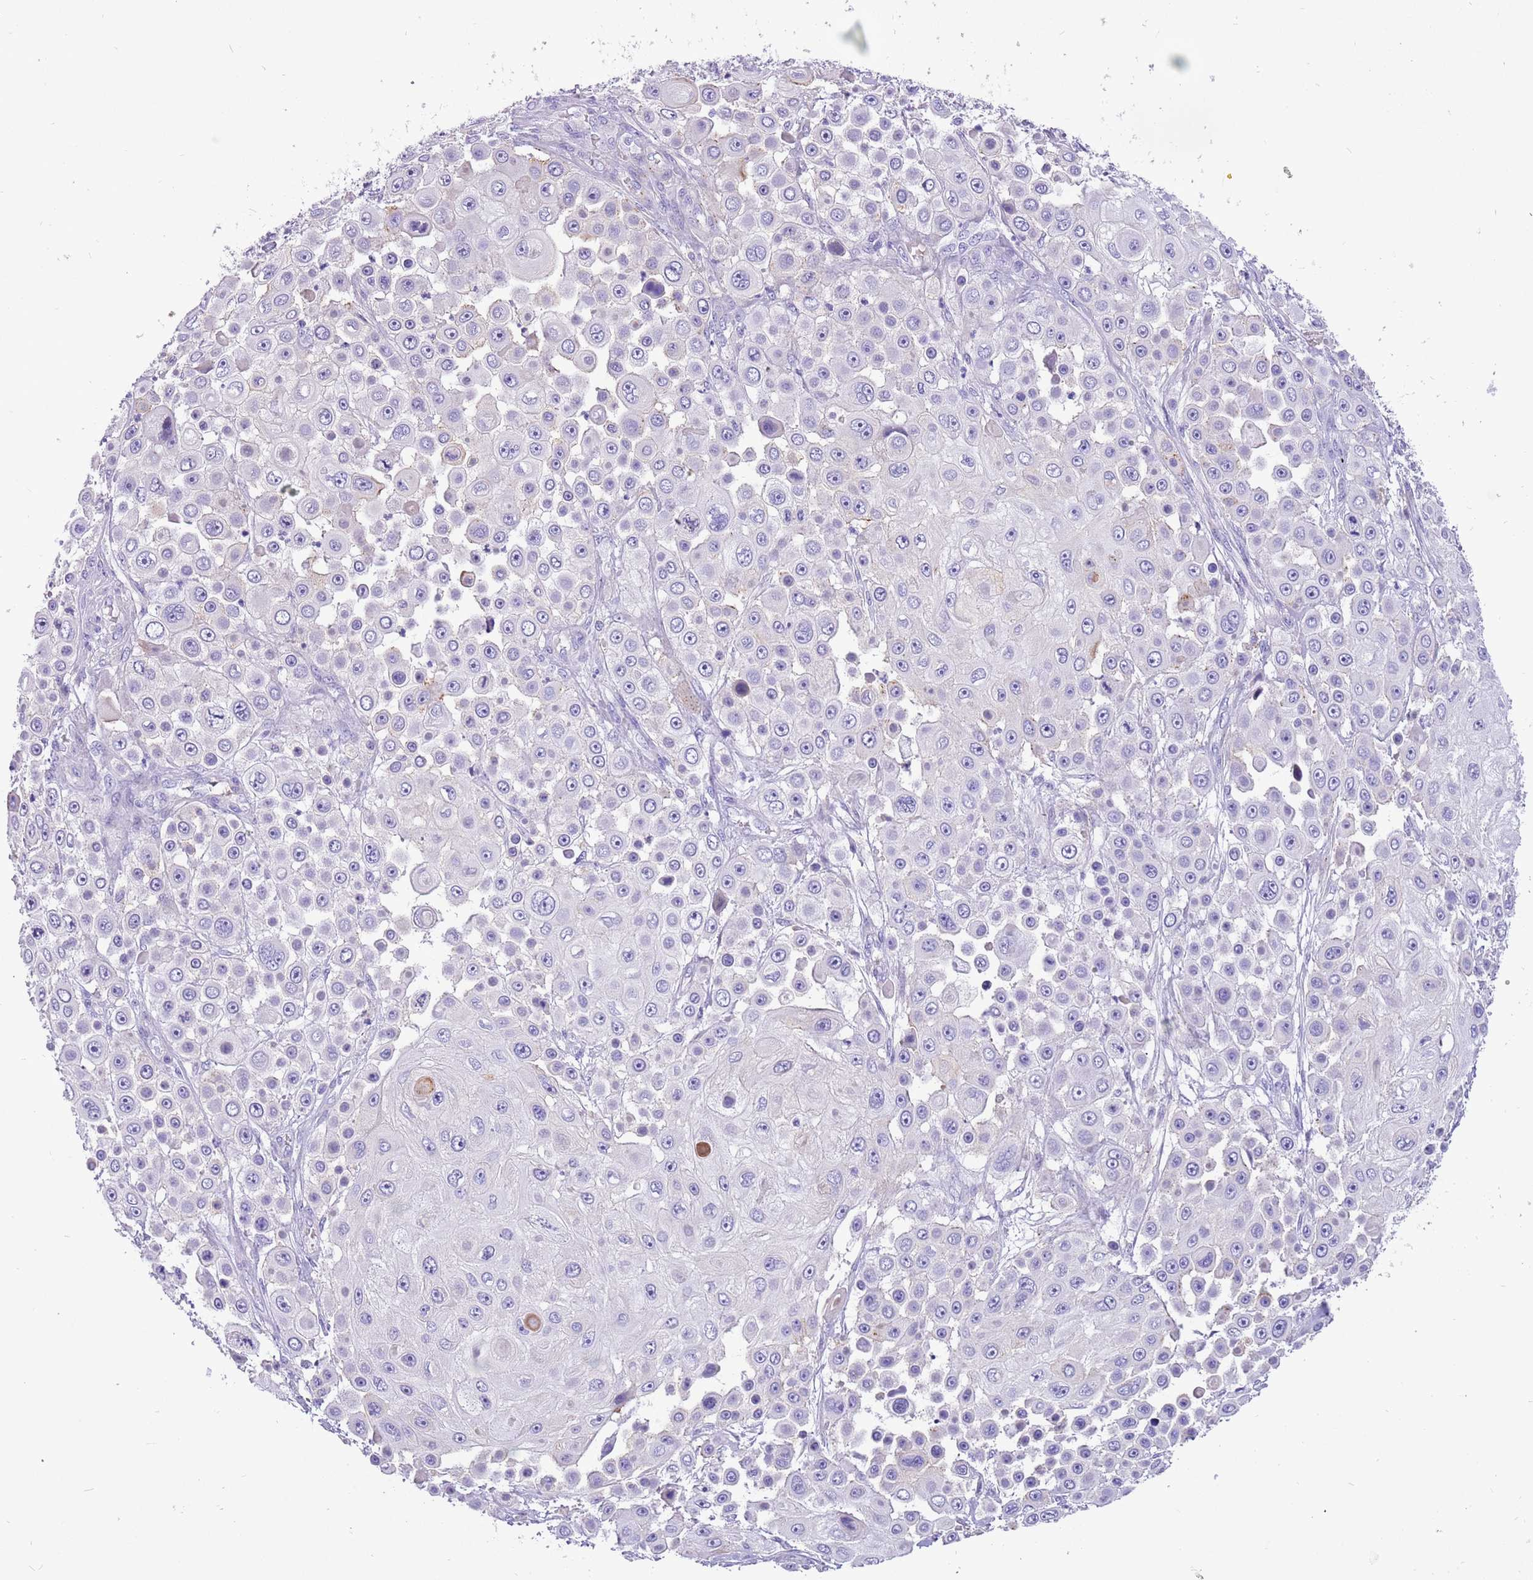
{"staining": {"intensity": "negative", "quantity": "none", "location": "none"}, "tissue": "skin cancer", "cell_type": "Tumor cells", "image_type": "cancer", "snomed": [{"axis": "morphology", "description": "Squamous cell carcinoma, NOS"}, {"axis": "topography", "description": "Skin"}], "caption": "Human skin cancer (squamous cell carcinoma) stained for a protein using IHC reveals no positivity in tumor cells.", "gene": "KBTBD3", "patient": {"sex": "male", "age": 67}}